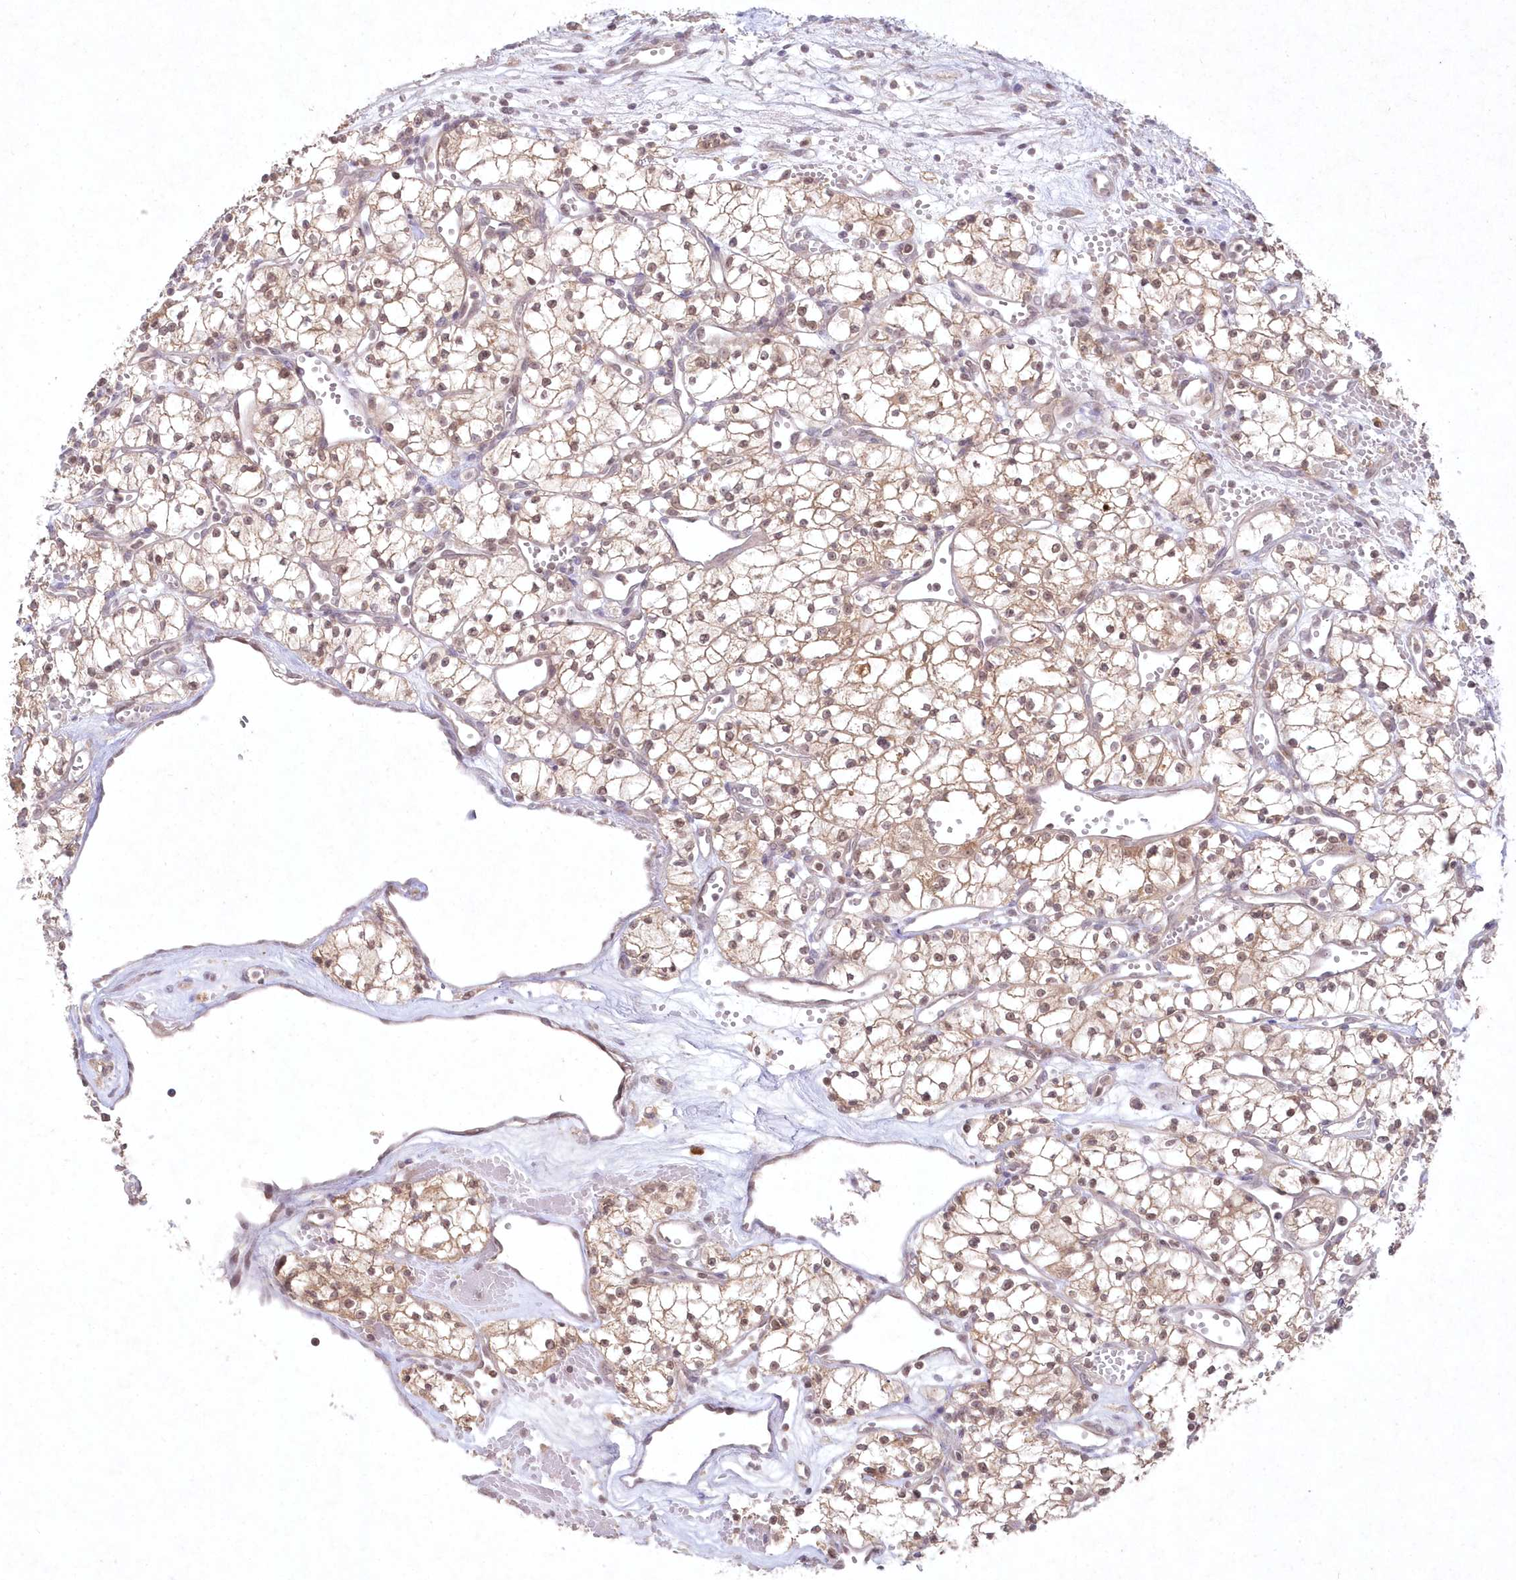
{"staining": {"intensity": "weak", "quantity": "25%-75%", "location": "cytoplasmic/membranous,nuclear"}, "tissue": "renal cancer", "cell_type": "Tumor cells", "image_type": "cancer", "snomed": [{"axis": "morphology", "description": "Adenocarcinoma, NOS"}, {"axis": "topography", "description": "Kidney"}], "caption": "Brown immunohistochemical staining in human renal adenocarcinoma demonstrates weak cytoplasmic/membranous and nuclear positivity in approximately 25%-75% of tumor cells. Using DAB (3,3'-diaminobenzidine) (brown) and hematoxylin (blue) stains, captured at high magnification using brightfield microscopy.", "gene": "ASCC1", "patient": {"sex": "male", "age": 59}}